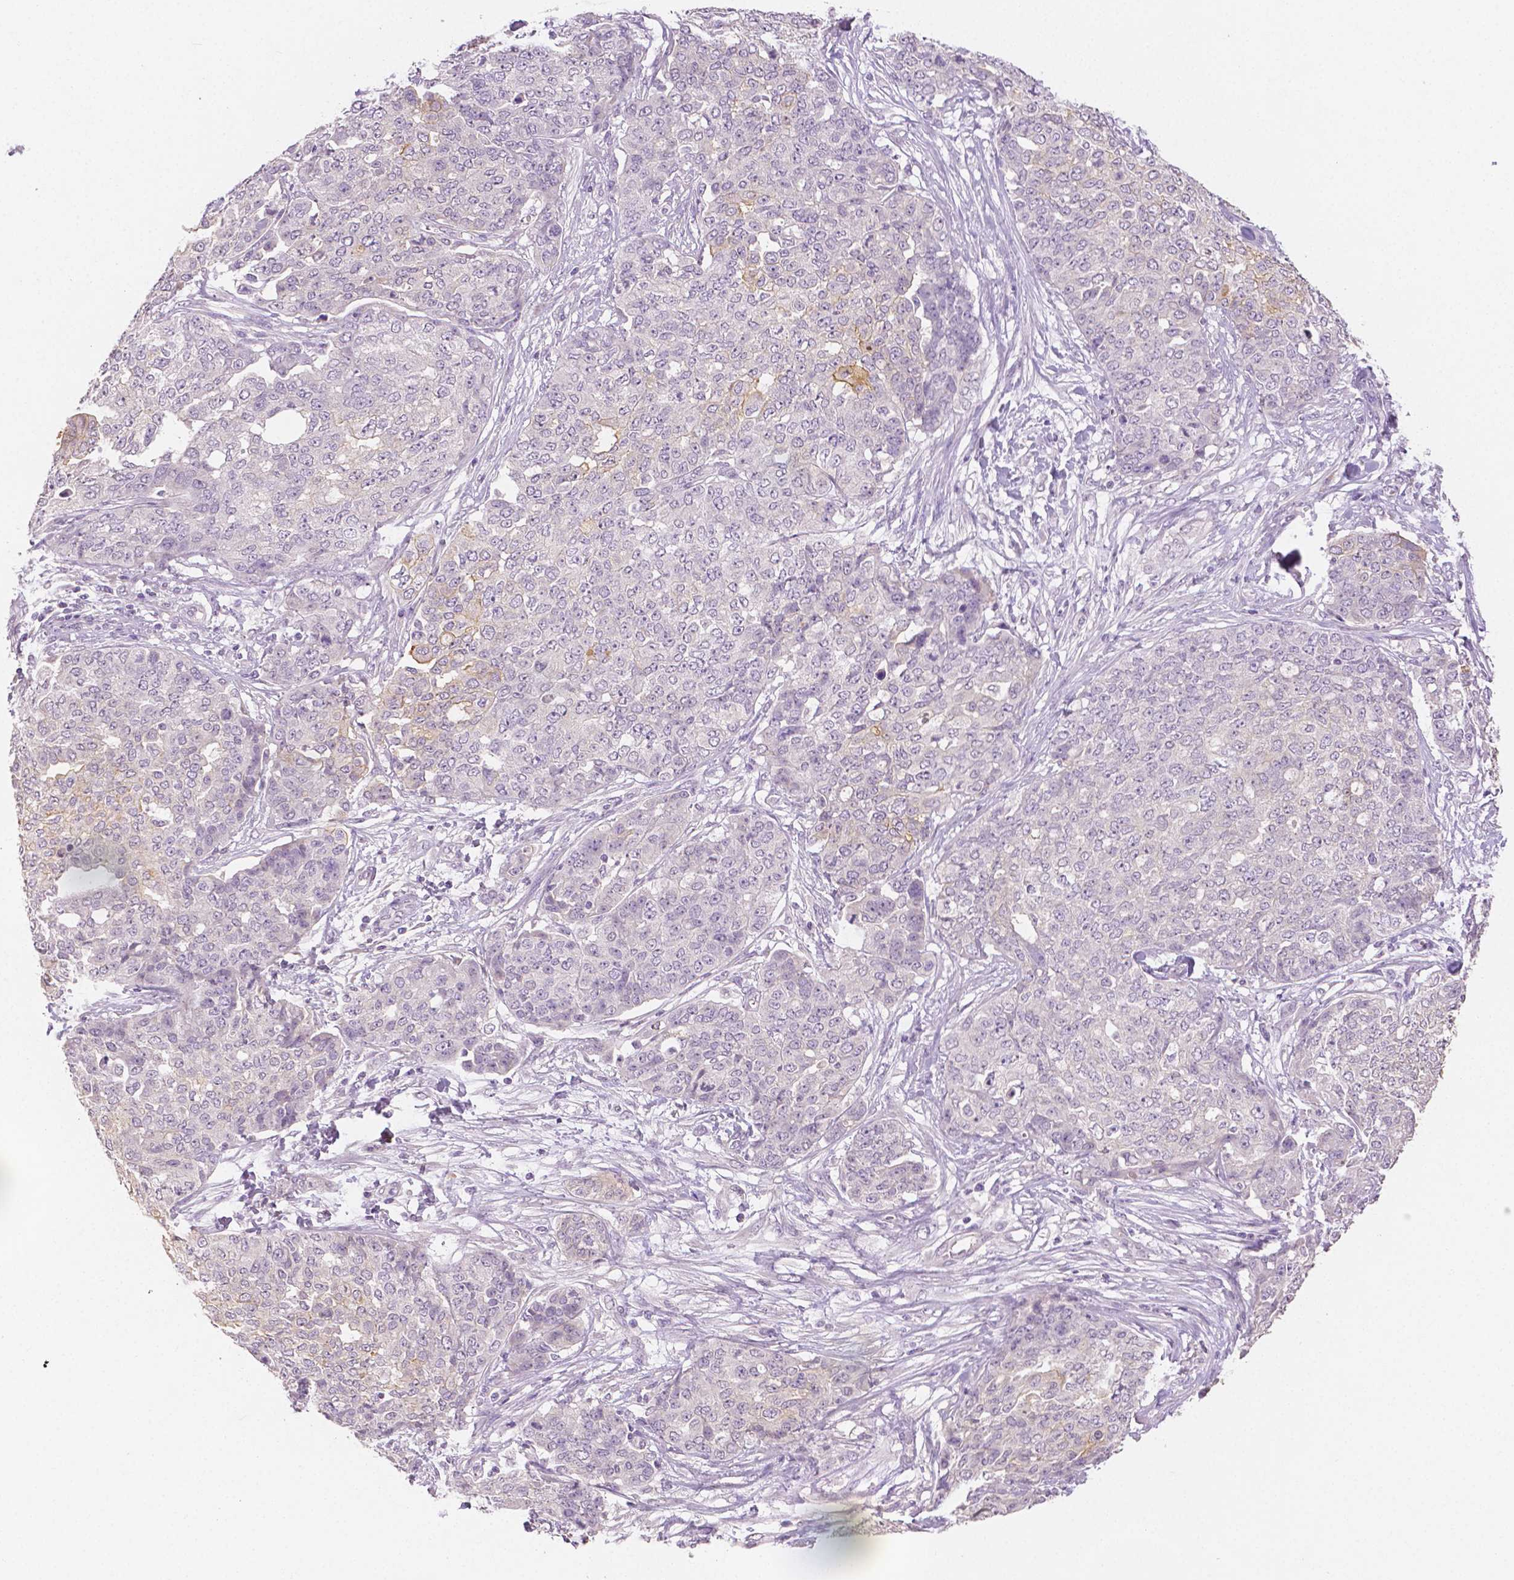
{"staining": {"intensity": "moderate", "quantity": "<25%", "location": "cytoplasmic/membranous"}, "tissue": "ovarian cancer", "cell_type": "Tumor cells", "image_type": "cancer", "snomed": [{"axis": "morphology", "description": "Cystadenocarcinoma, serous, NOS"}, {"axis": "topography", "description": "Soft tissue"}, {"axis": "topography", "description": "Ovary"}], "caption": "Ovarian cancer stained for a protein (brown) exhibits moderate cytoplasmic/membranous positive expression in approximately <25% of tumor cells.", "gene": "TGM1", "patient": {"sex": "female", "age": 57}}